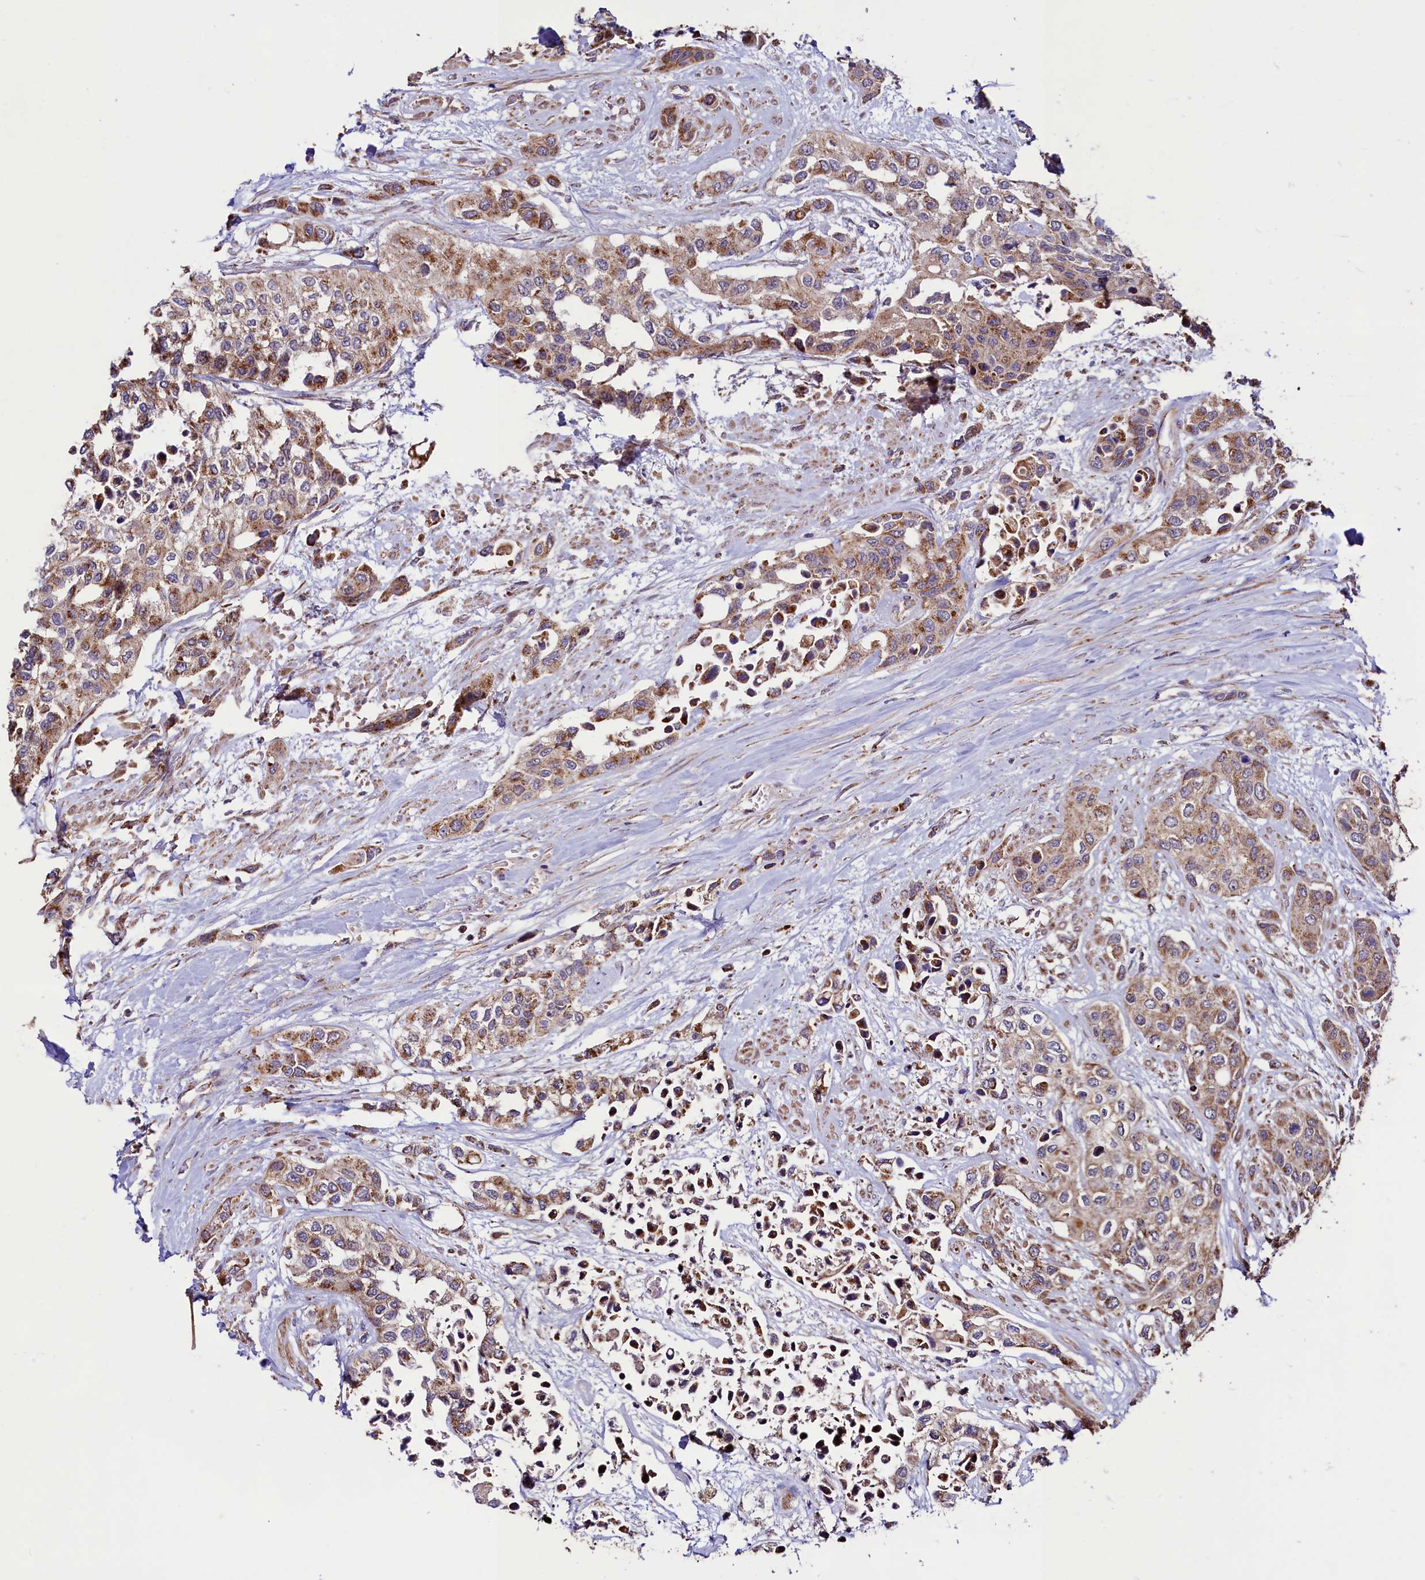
{"staining": {"intensity": "moderate", "quantity": "25%-75%", "location": "cytoplasmic/membranous"}, "tissue": "urothelial cancer", "cell_type": "Tumor cells", "image_type": "cancer", "snomed": [{"axis": "morphology", "description": "Normal tissue, NOS"}, {"axis": "morphology", "description": "Urothelial carcinoma, High grade"}, {"axis": "topography", "description": "Vascular tissue"}, {"axis": "topography", "description": "Urinary bladder"}], "caption": "Immunohistochemistry staining of high-grade urothelial carcinoma, which exhibits medium levels of moderate cytoplasmic/membranous positivity in approximately 25%-75% of tumor cells indicating moderate cytoplasmic/membranous protein positivity. The staining was performed using DAB (3,3'-diaminobenzidine) (brown) for protein detection and nuclei were counterstained in hematoxylin (blue).", "gene": "STARD5", "patient": {"sex": "female", "age": 56}}